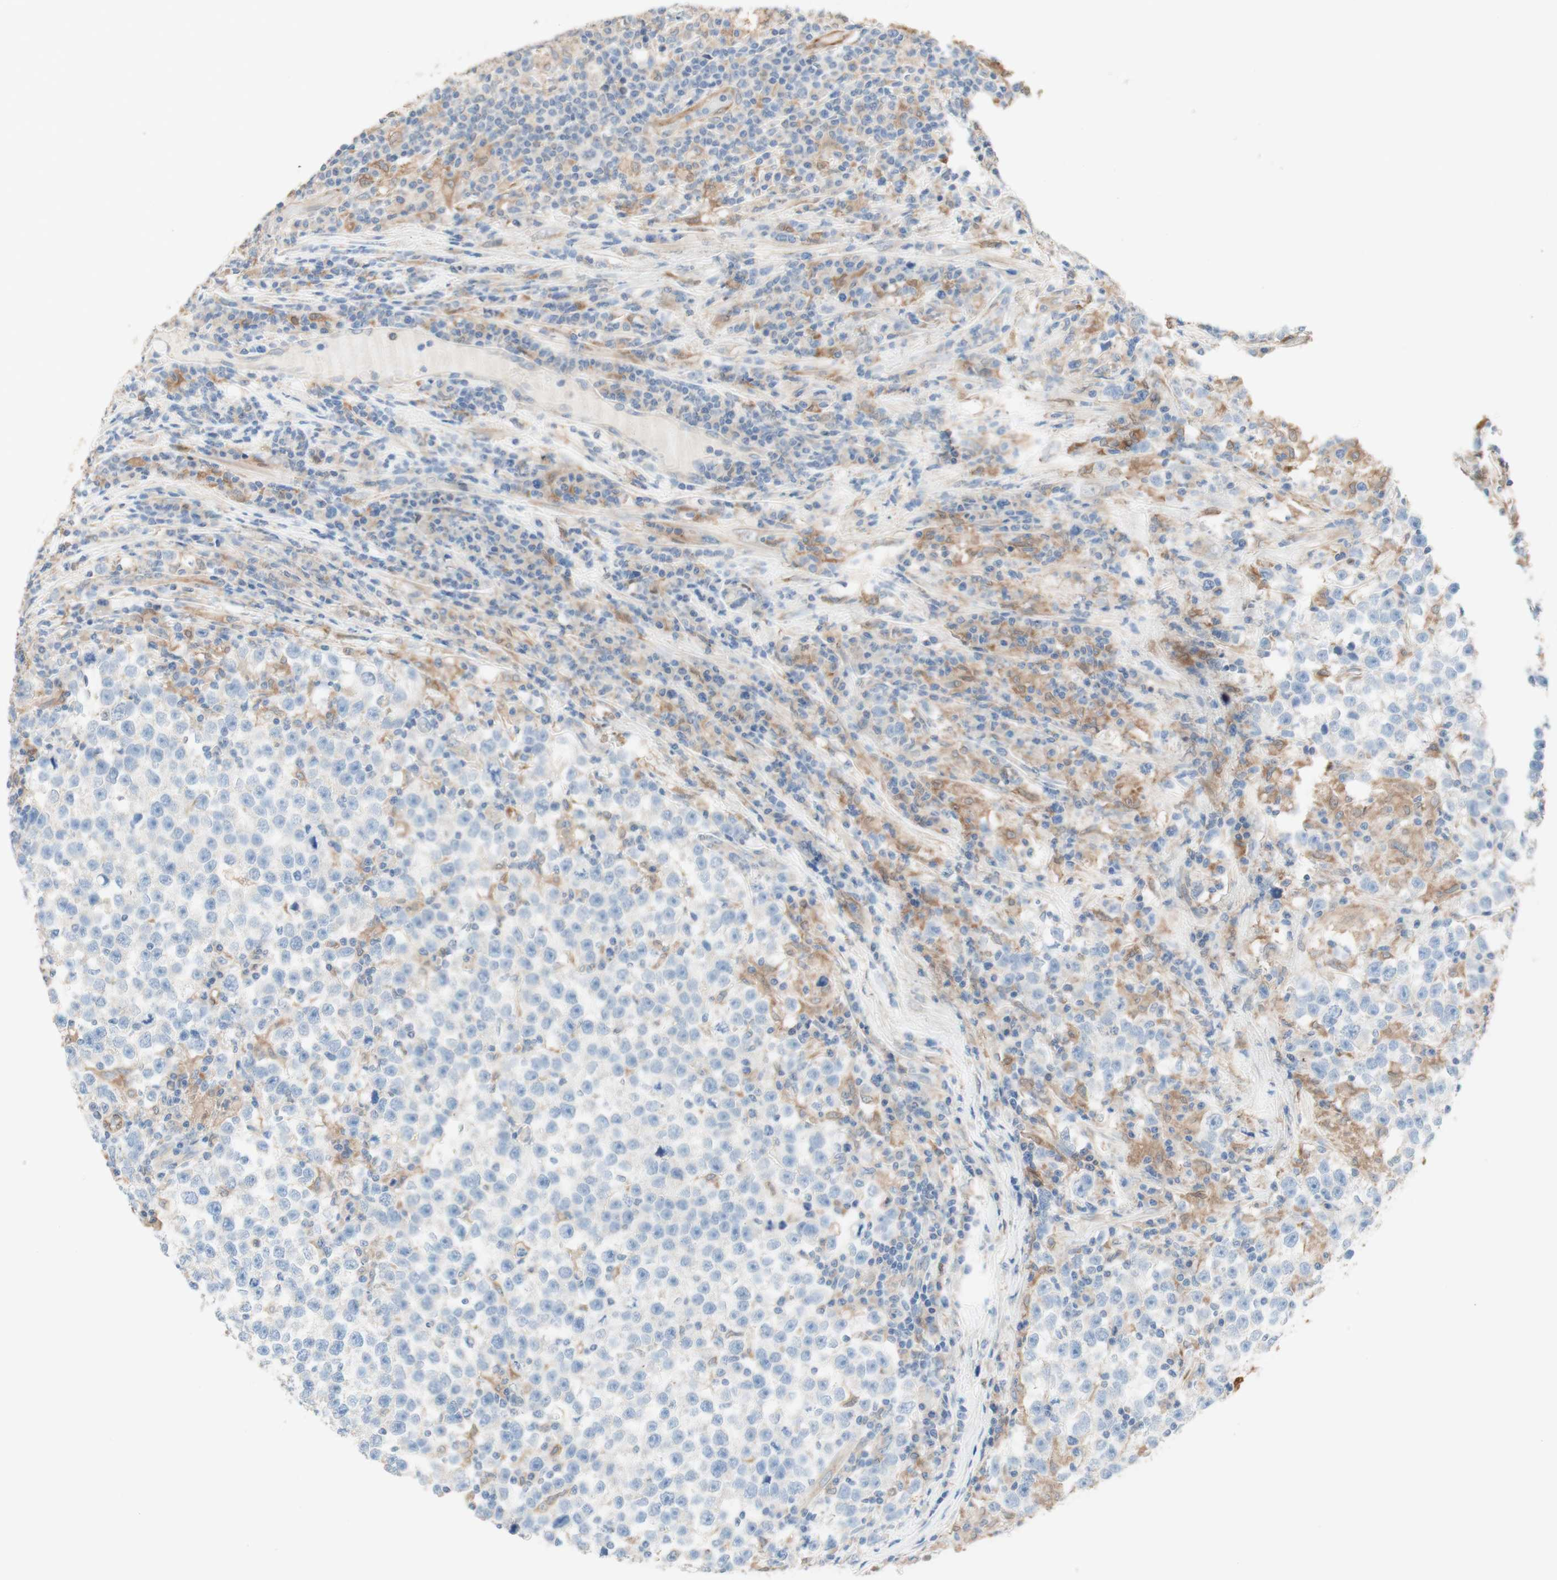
{"staining": {"intensity": "negative", "quantity": "none", "location": "none"}, "tissue": "testis cancer", "cell_type": "Tumor cells", "image_type": "cancer", "snomed": [{"axis": "morphology", "description": "Seminoma, NOS"}, {"axis": "topography", "description": "Testis"}], "caption": "Immunohistochemical staining of human testis cancer exhibits no significant staining in tumor cells. (DAB immunohistochemistry (IHC), high magnification).", "gene": "COMT", "patient": {"sex": "male", "age": 43}}